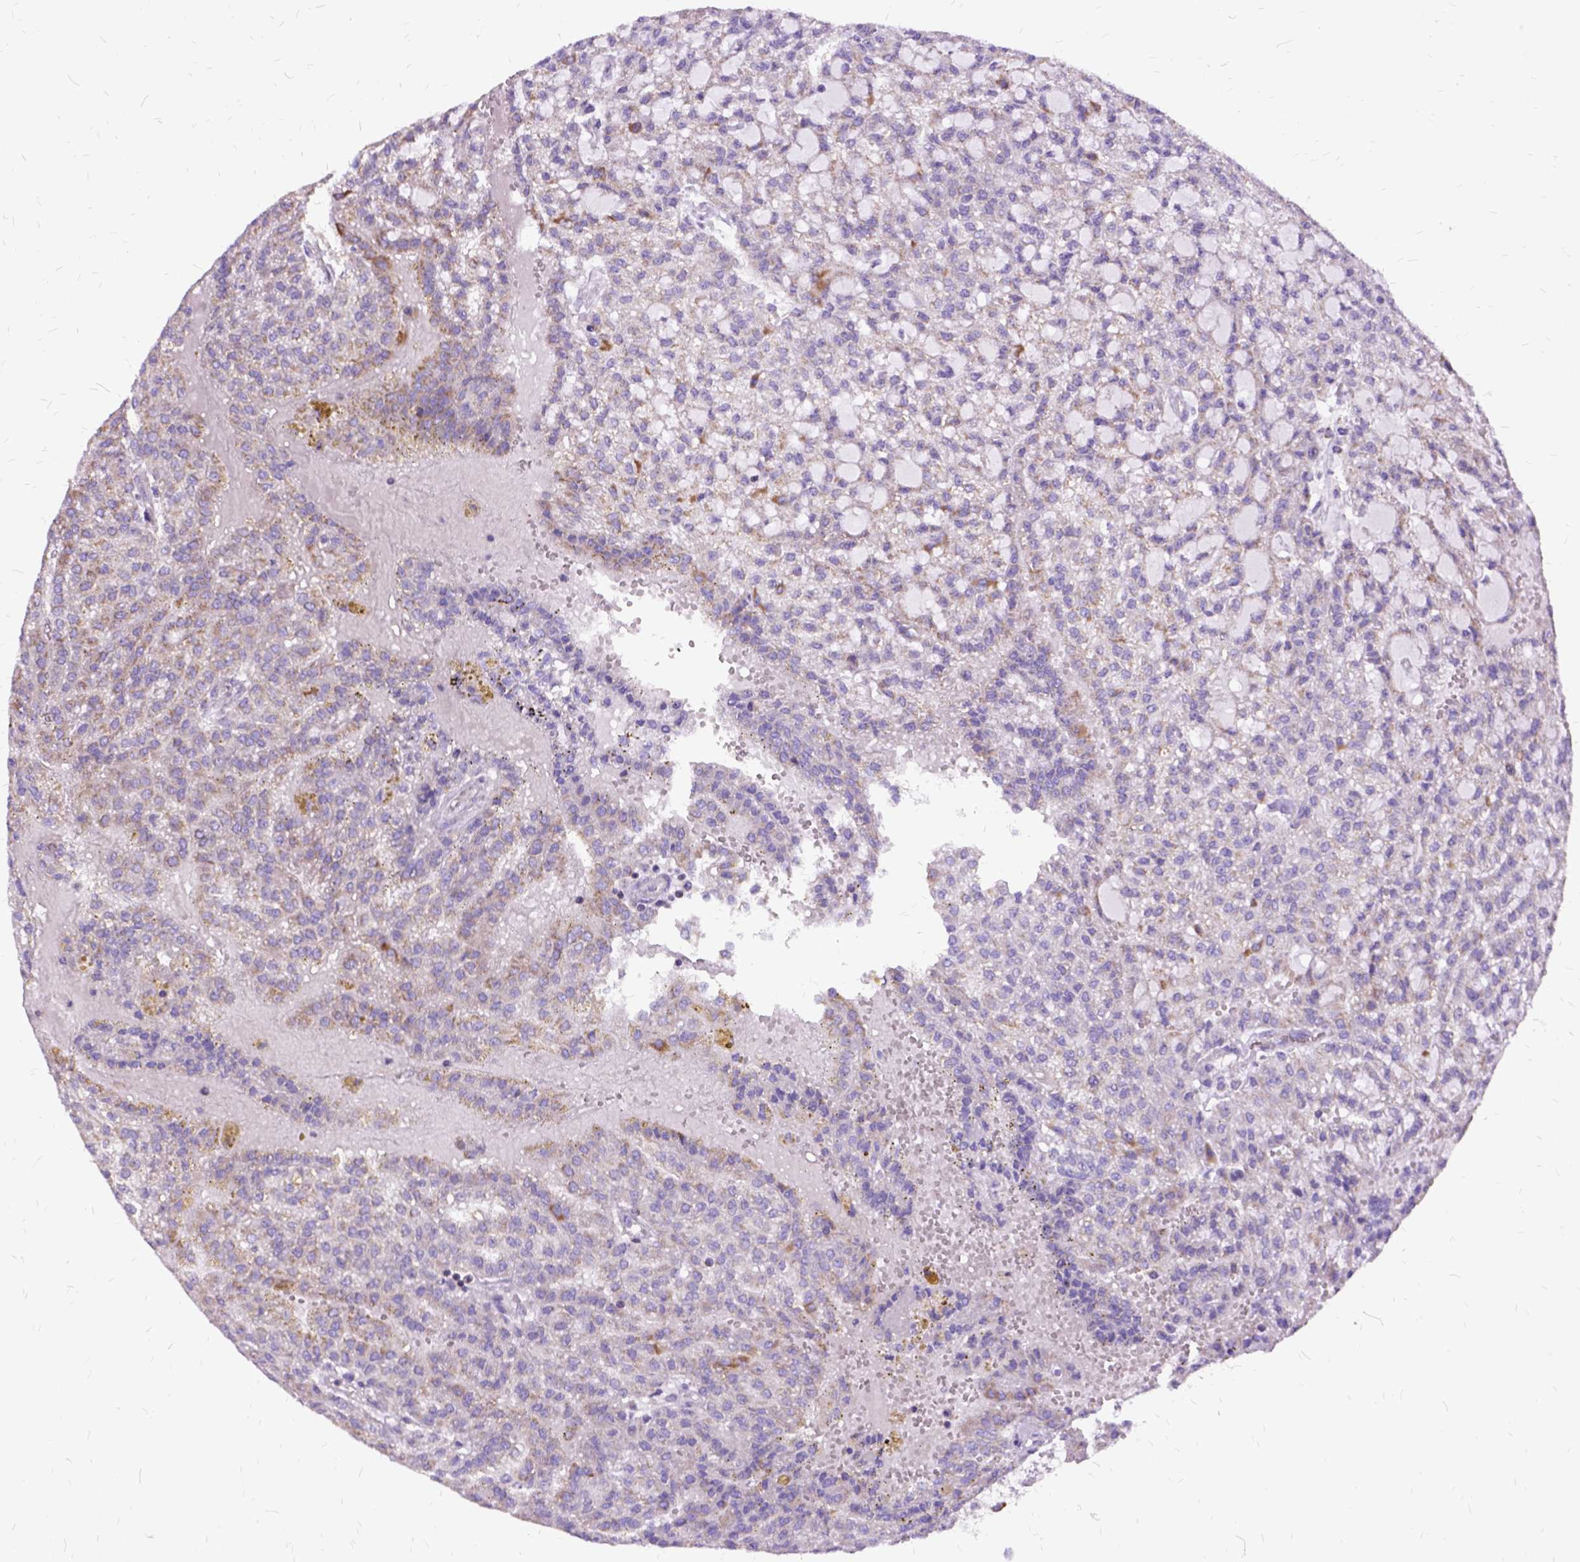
{"staining": {"intensity": "weak", "quantity": "<25%", "location": "cytoplasmic/membranous"}, "tissue": "renal cancer", "cell_type": "Tumor cells", "image_type": "cancer", "snomed": [{"axis": "morphology", "description": "Adenocarcinoma, NOS"}, {"axis": "topography", "description": "Kidney"}], "caption": "Immunohistochemistry (IHC) micrograph of human adenocarcinoma (renal) stained for a protein (brown), which displays no expression in tumor cells. (DAB (3,3'-diaminobenzidine) immunohistochemistry (IHC) visualized using brightfield microscopy, high magnification).", "gene": "OXCT1", "patient": {"sex": "male", "age": 63}}